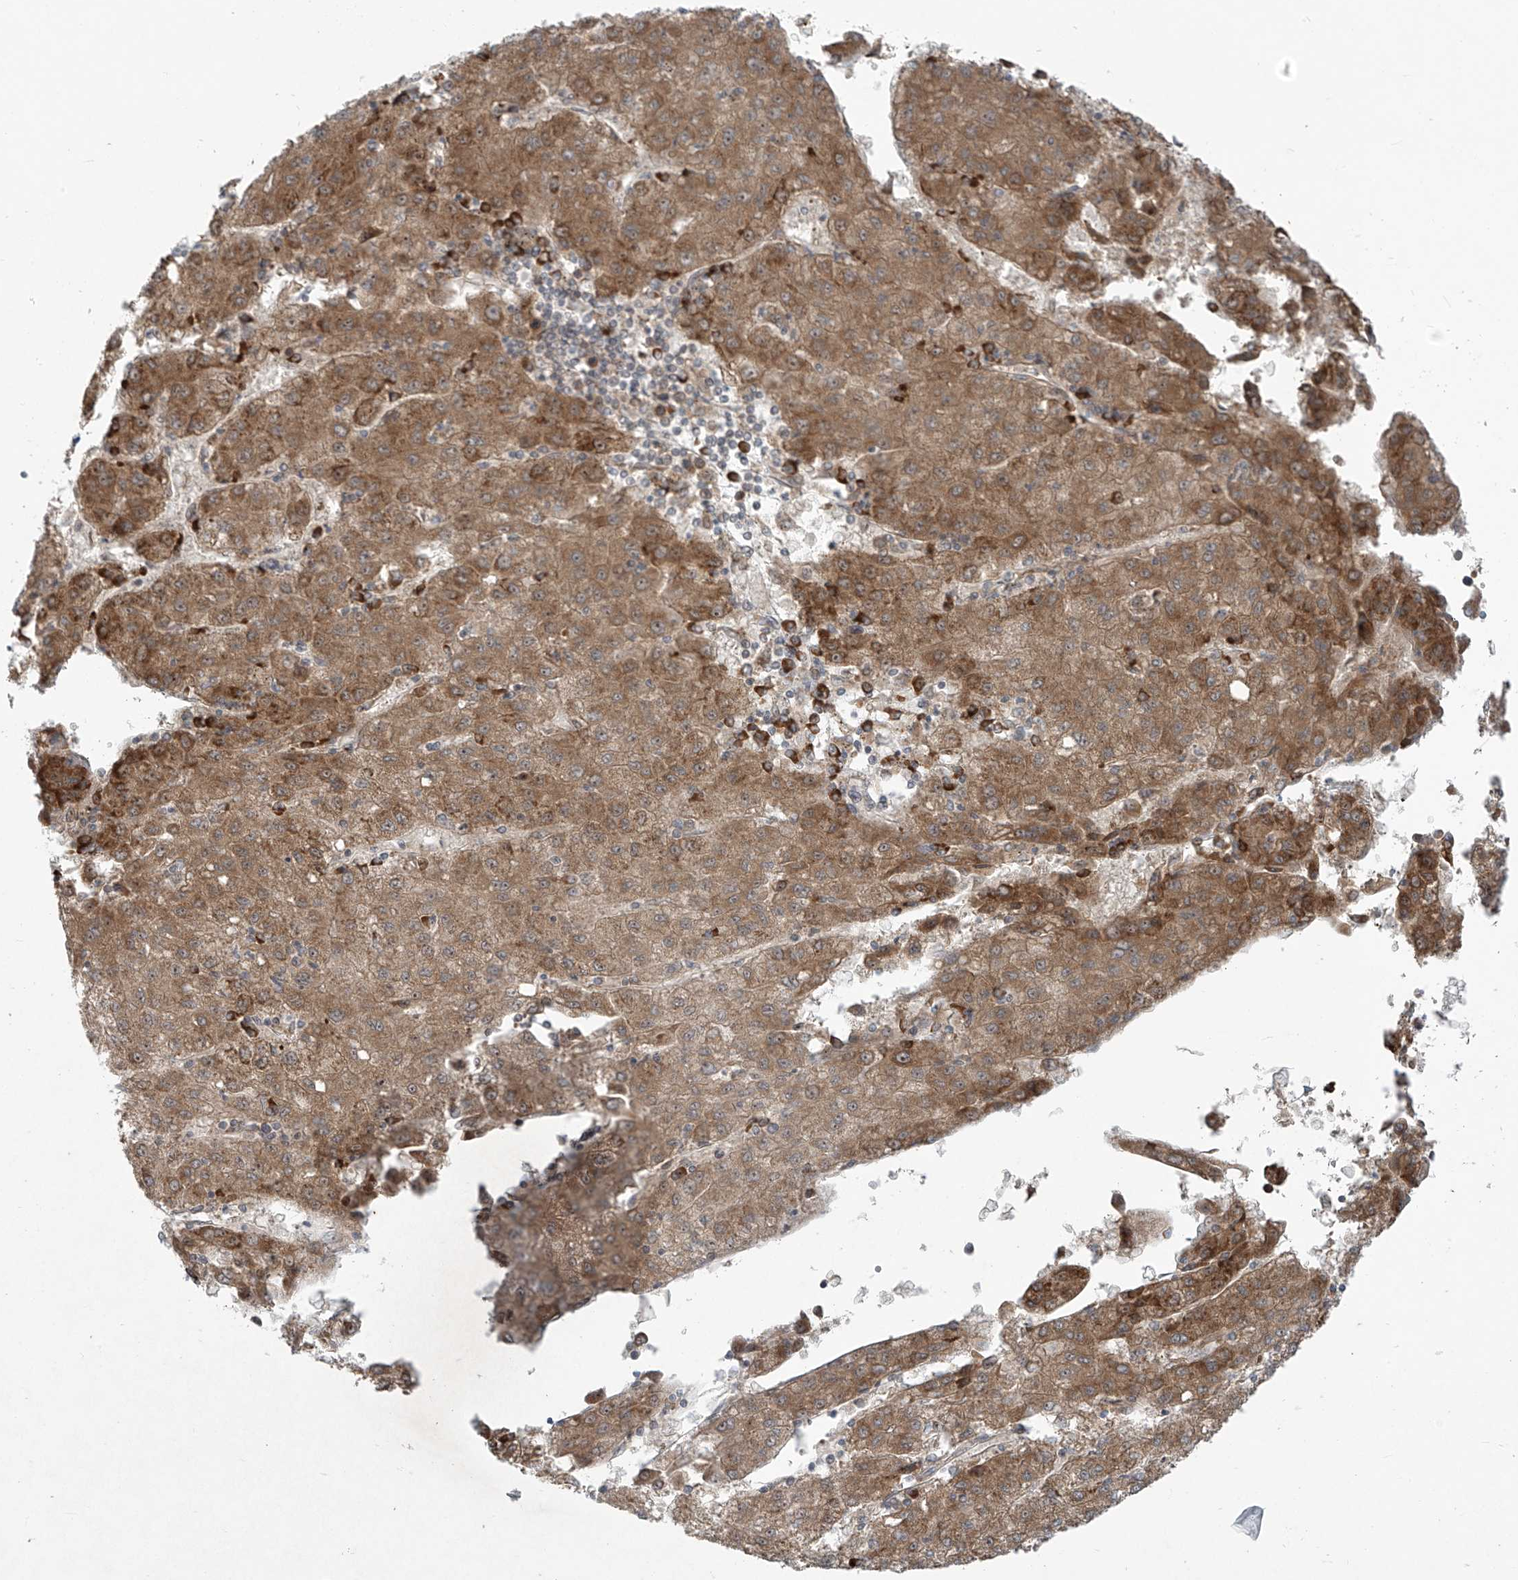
{"staining": {"intensity": "moderate", "quantity": ">75%", "location": "cytoplasmic/membranous"}, "tissue": "liver cancer", "cell_type": "Tumor cells", "image_type": "cancer", "snomed": [{"axis": "morphology", "description": "Carcinoma, Hepatocellular, NOS"}, {"axis": "topography", "description": "Liver"}], "caption": "This image demonstrates IHC staining of liver cancer (hepatocellular carcinoma), with medium moderate cytoplasmic/membranous staining in about >75% of tumor cells.", "gene": "KATNIP", "patient": {"sex": "male", "age": 72}}